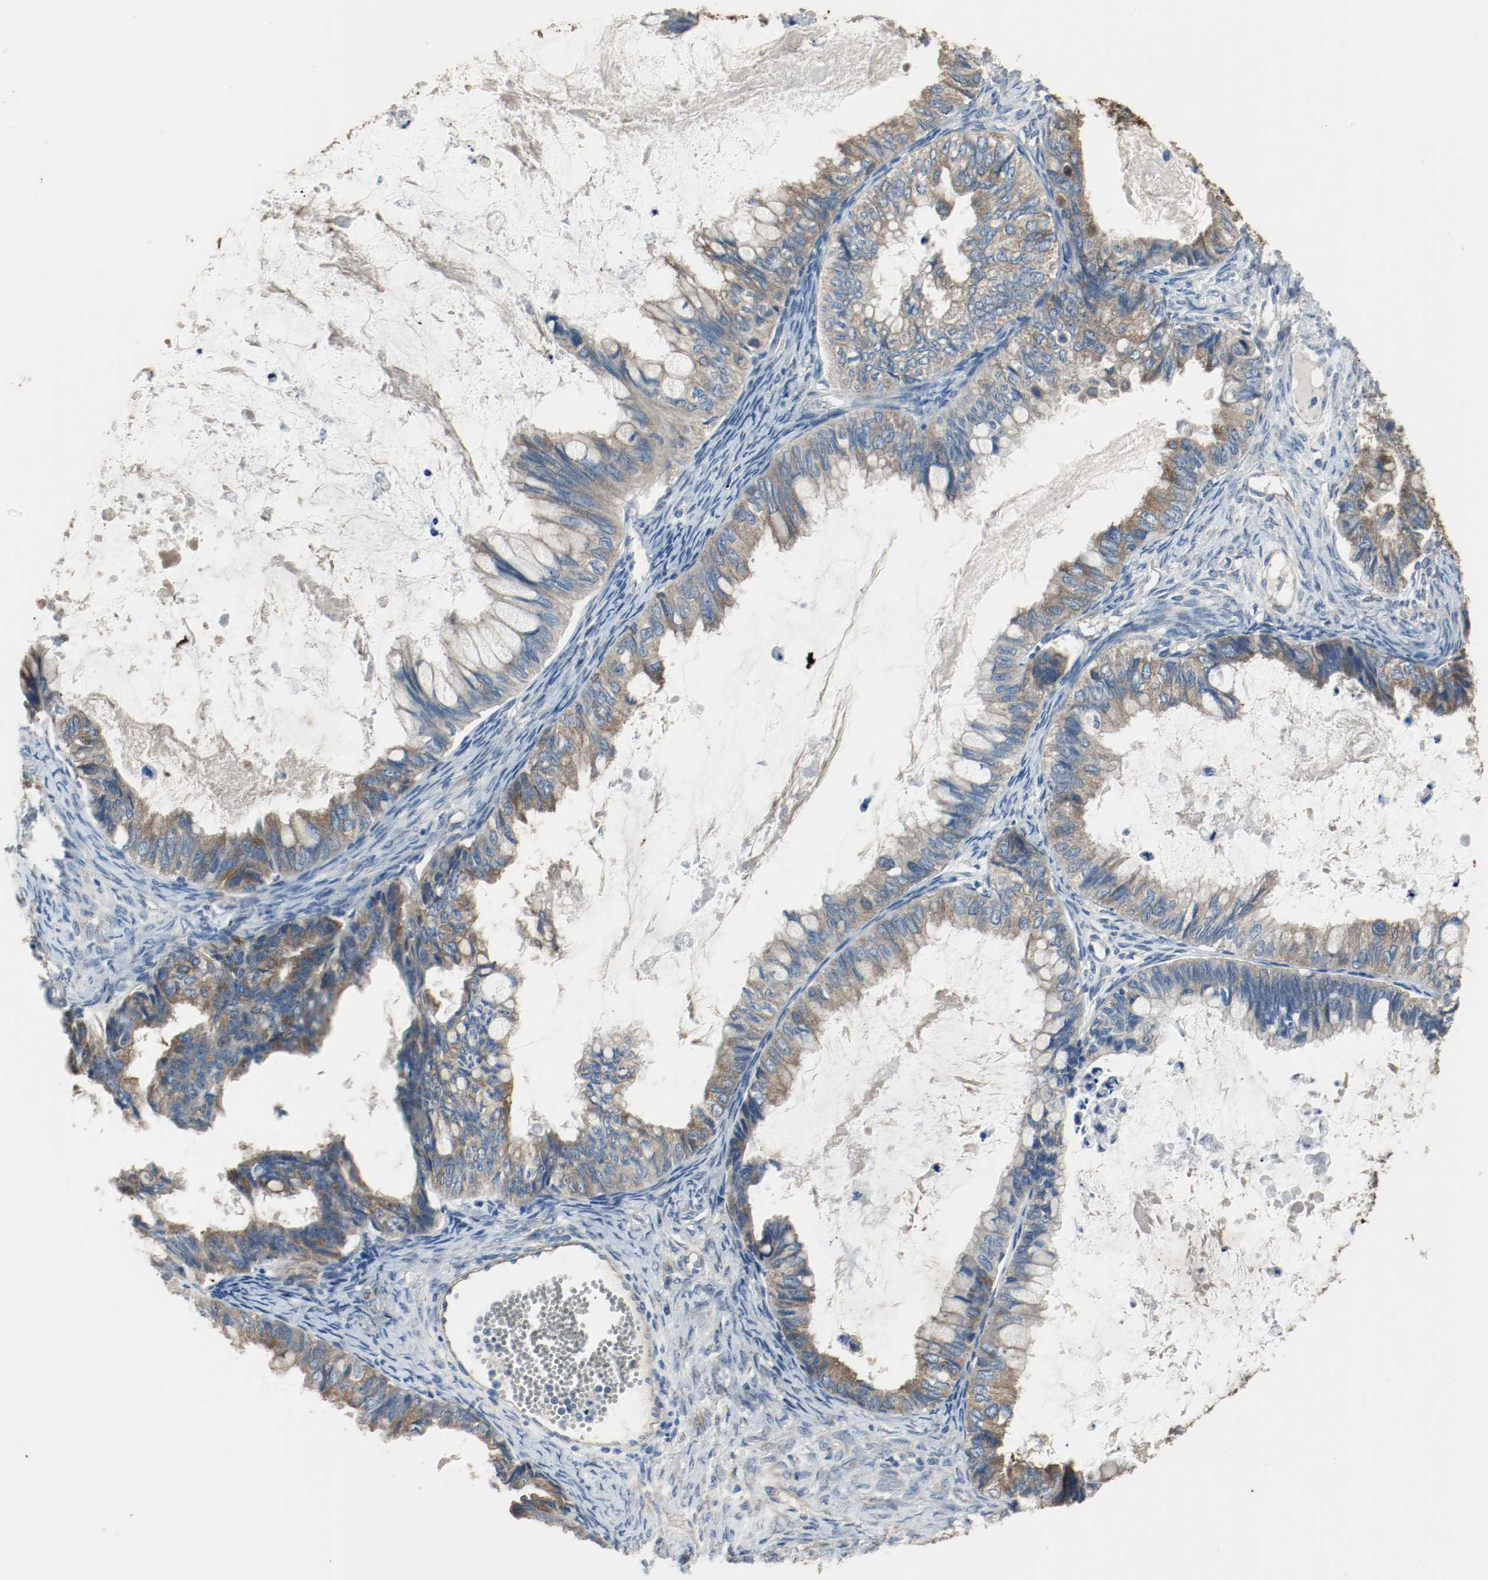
{"staining": {"intensity": "moderate", "quantity": ">75%", "location": "cytoplasmic/membranous"}, "tissue": "ovarian cancer", "cell_type": "Tumor cells", "image_type": "cancer", "snomed": [{"axis": "morphology", "description": "Cystadenocarcinoma, mucinous, NOS"}, {"axis": "topography", "description": "Ovary"}], "caption": "Tumor cells display moderate cytoplasmic/membranous expression in about >75% of cells in ovarian mucinous cystadenocarcinoma. The staining was performed using DAB (3,3'-diaminobenzidine) to visualize the protein expression in brown, while the nuclei were stained in blue with hematoxylin (Magnification: 20x).", "gene": "TUBA3D", "patient": {"sex": "female", "age": 80}}